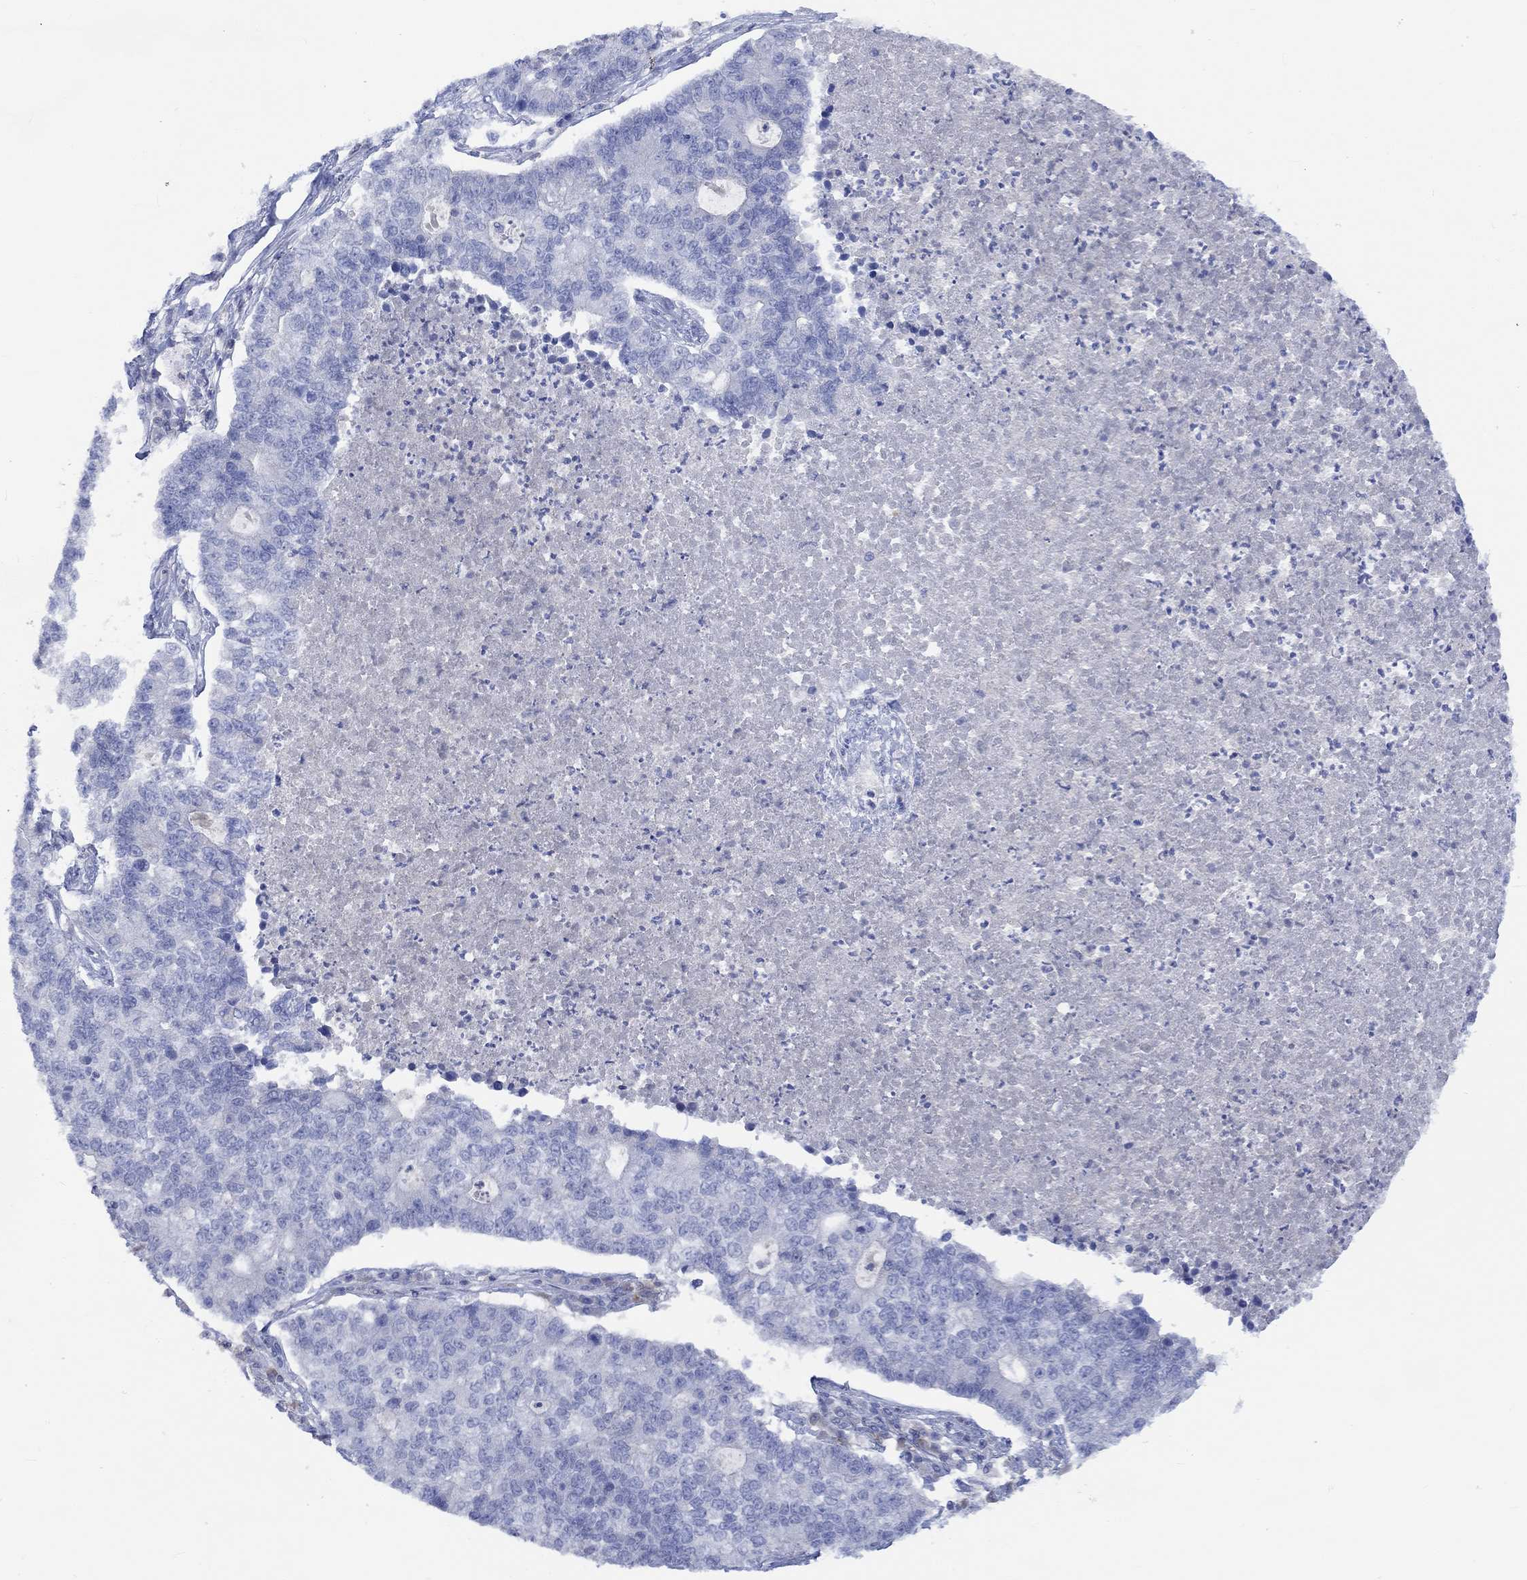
{"staining": {"intensity": "negative", "quantity": "none", "location": "none"}, "tissue": "lung cancer", "cell_type": "Tumor cells", "image_type": "cancer", "snomed": [{"axis": "morphology", "description": "Adenocarcinoma, NOS"}, {"axis": "topography", "description": "Lung"}], "caption": "DAB immunohistochemical staining of lung adenocarcinoma demonstrates no significant staining in tumor cells.", "gene": "GCM1", "patient": {"sex": "male", "age": 57}}